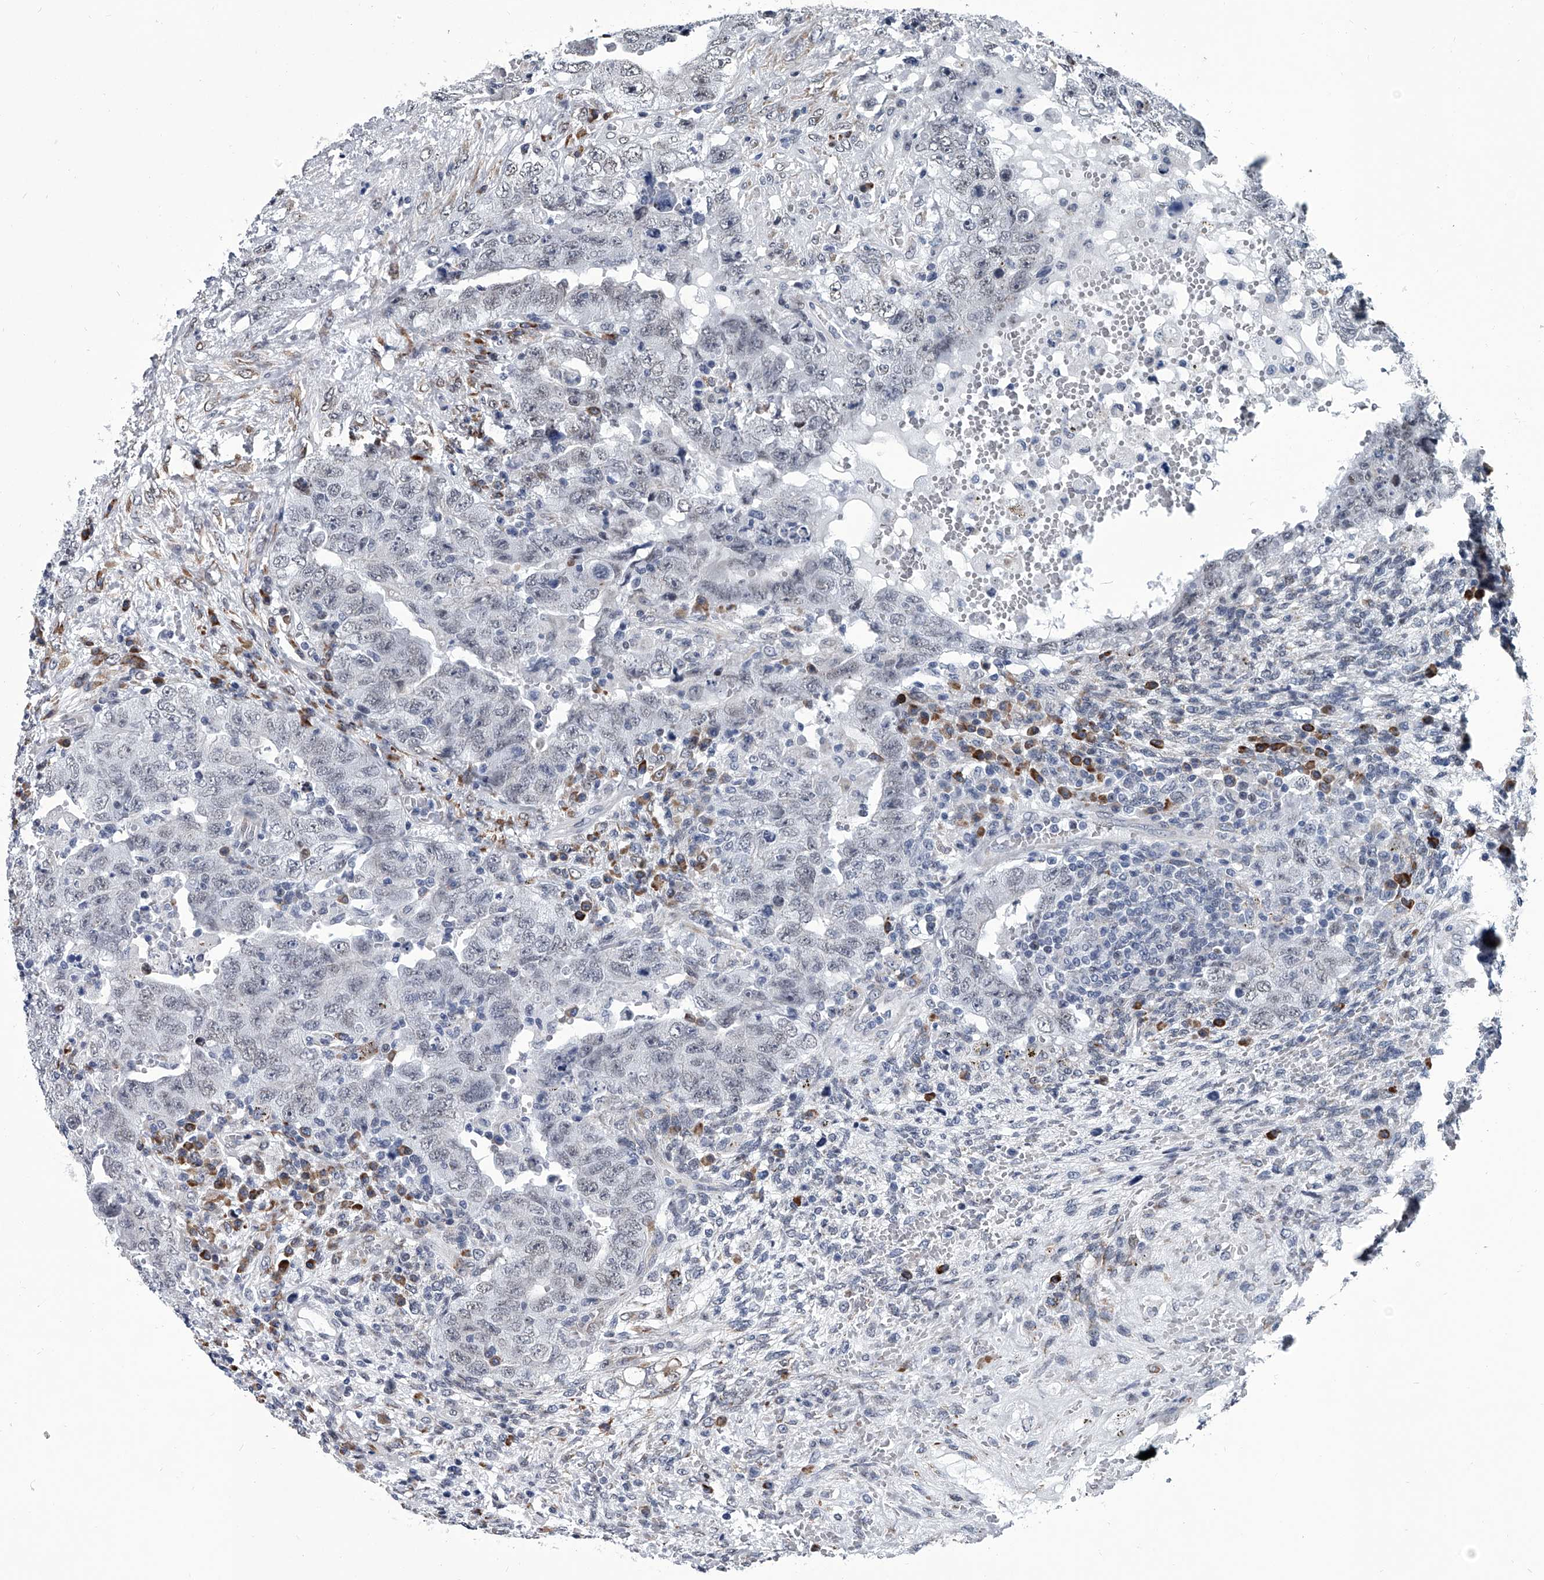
{"staining": {"intensity": "negative", "quantity": "none", "location": "none"}, "tissue": "testis cancer", "cell_type": "Tumor cells", "image_type": "cancer", "snomed": [{"axis": "morphology", "description": "Carcinoma, Embryonal, NOS"}, {"axis": "topography", "description": "Testis"}], "caption": "This is an immunohistochemistry image of human testis cancer. There is no positivity in tumor cells.", "gene": "PPP2R5D", "patient": {"sex": "male", "age": 26}}